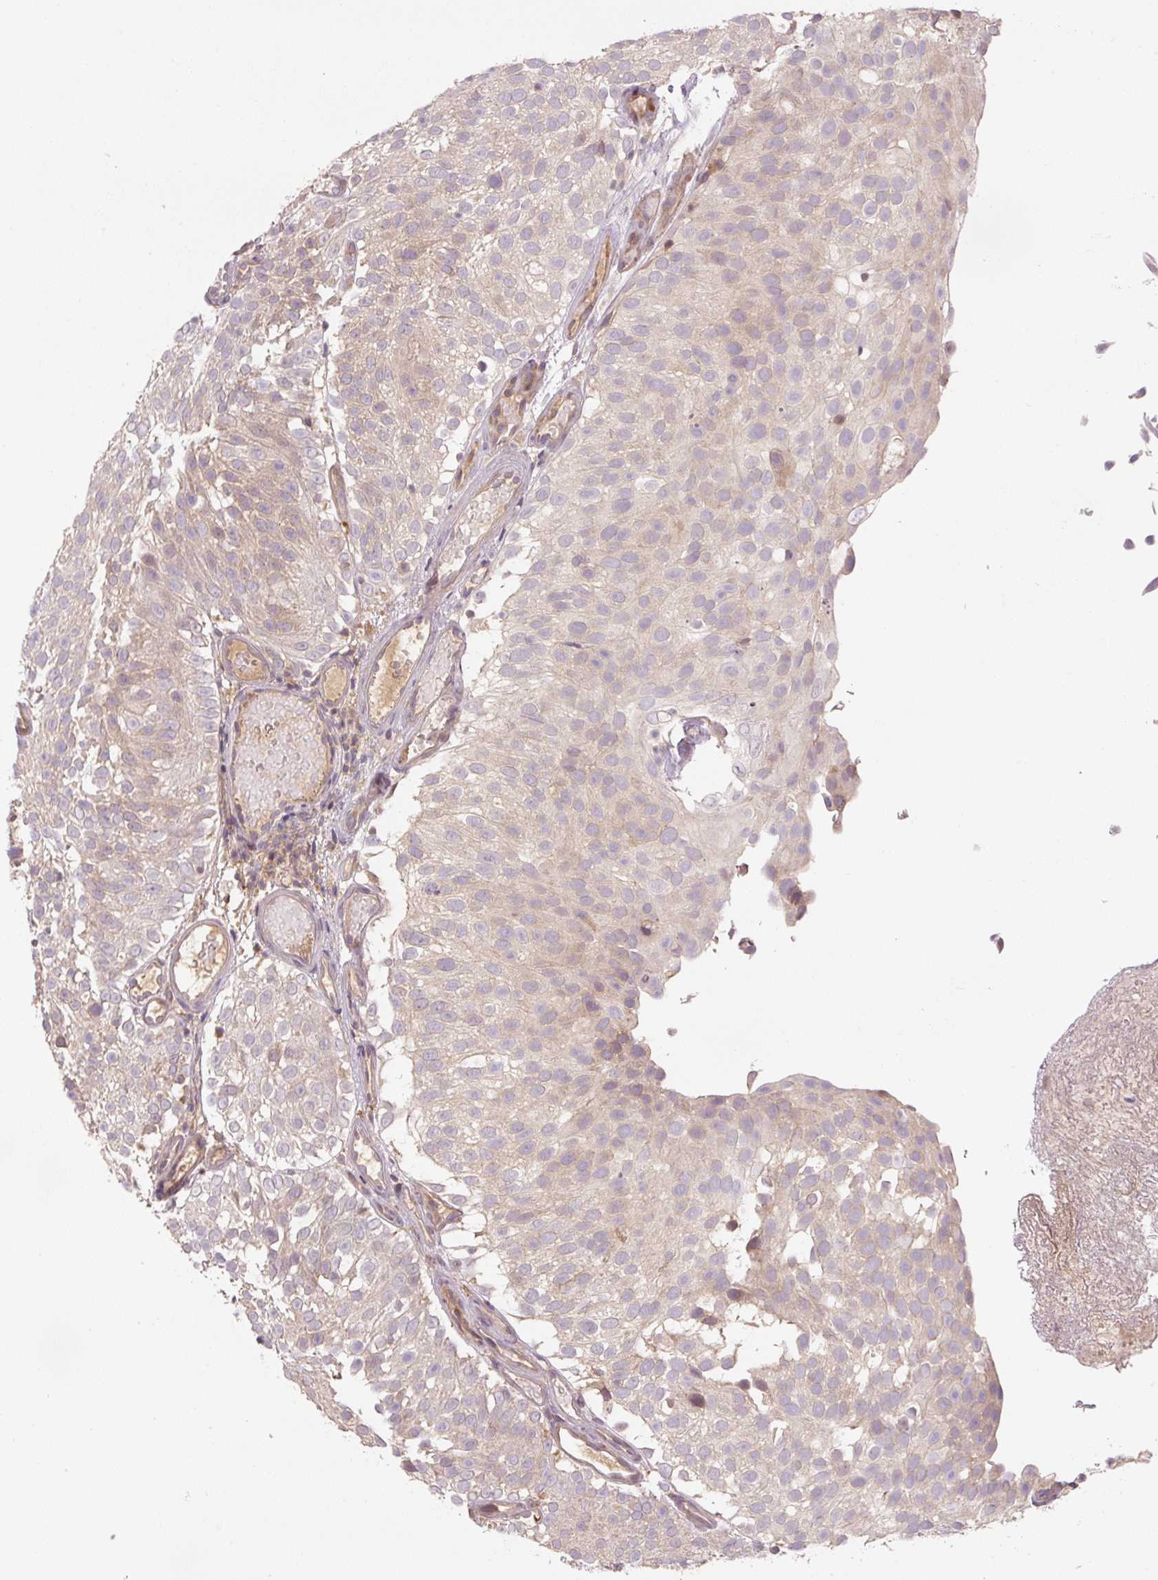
{"staining": {"intensity": "weak", "quantity": "25%-75%", "location": "cytoplasmic/membranous"}, "tissue": "urothelial cancer", "cell_type": "Tumor cells", "image_type": "cancer", "snomed": [{"axis": "morphology", "description": "Urothelial carcinoma, Low grade"}, {"axis": "topography", "description": "Urinary bladder"}], "caption": "Urothelial cancer was stained to show a protein in brown. There is low levels of weak cytoplasmic/membranous staining in approximately 25%-75% of tumor cells. (Stains: DAB (3,3'-diaminobenzidine) in brown, nuclei in blue, Microscopy: brightfield microscopy at high magnification).", "gene": "C2orf73", "patient": {"sex": "male", "age": 78}}